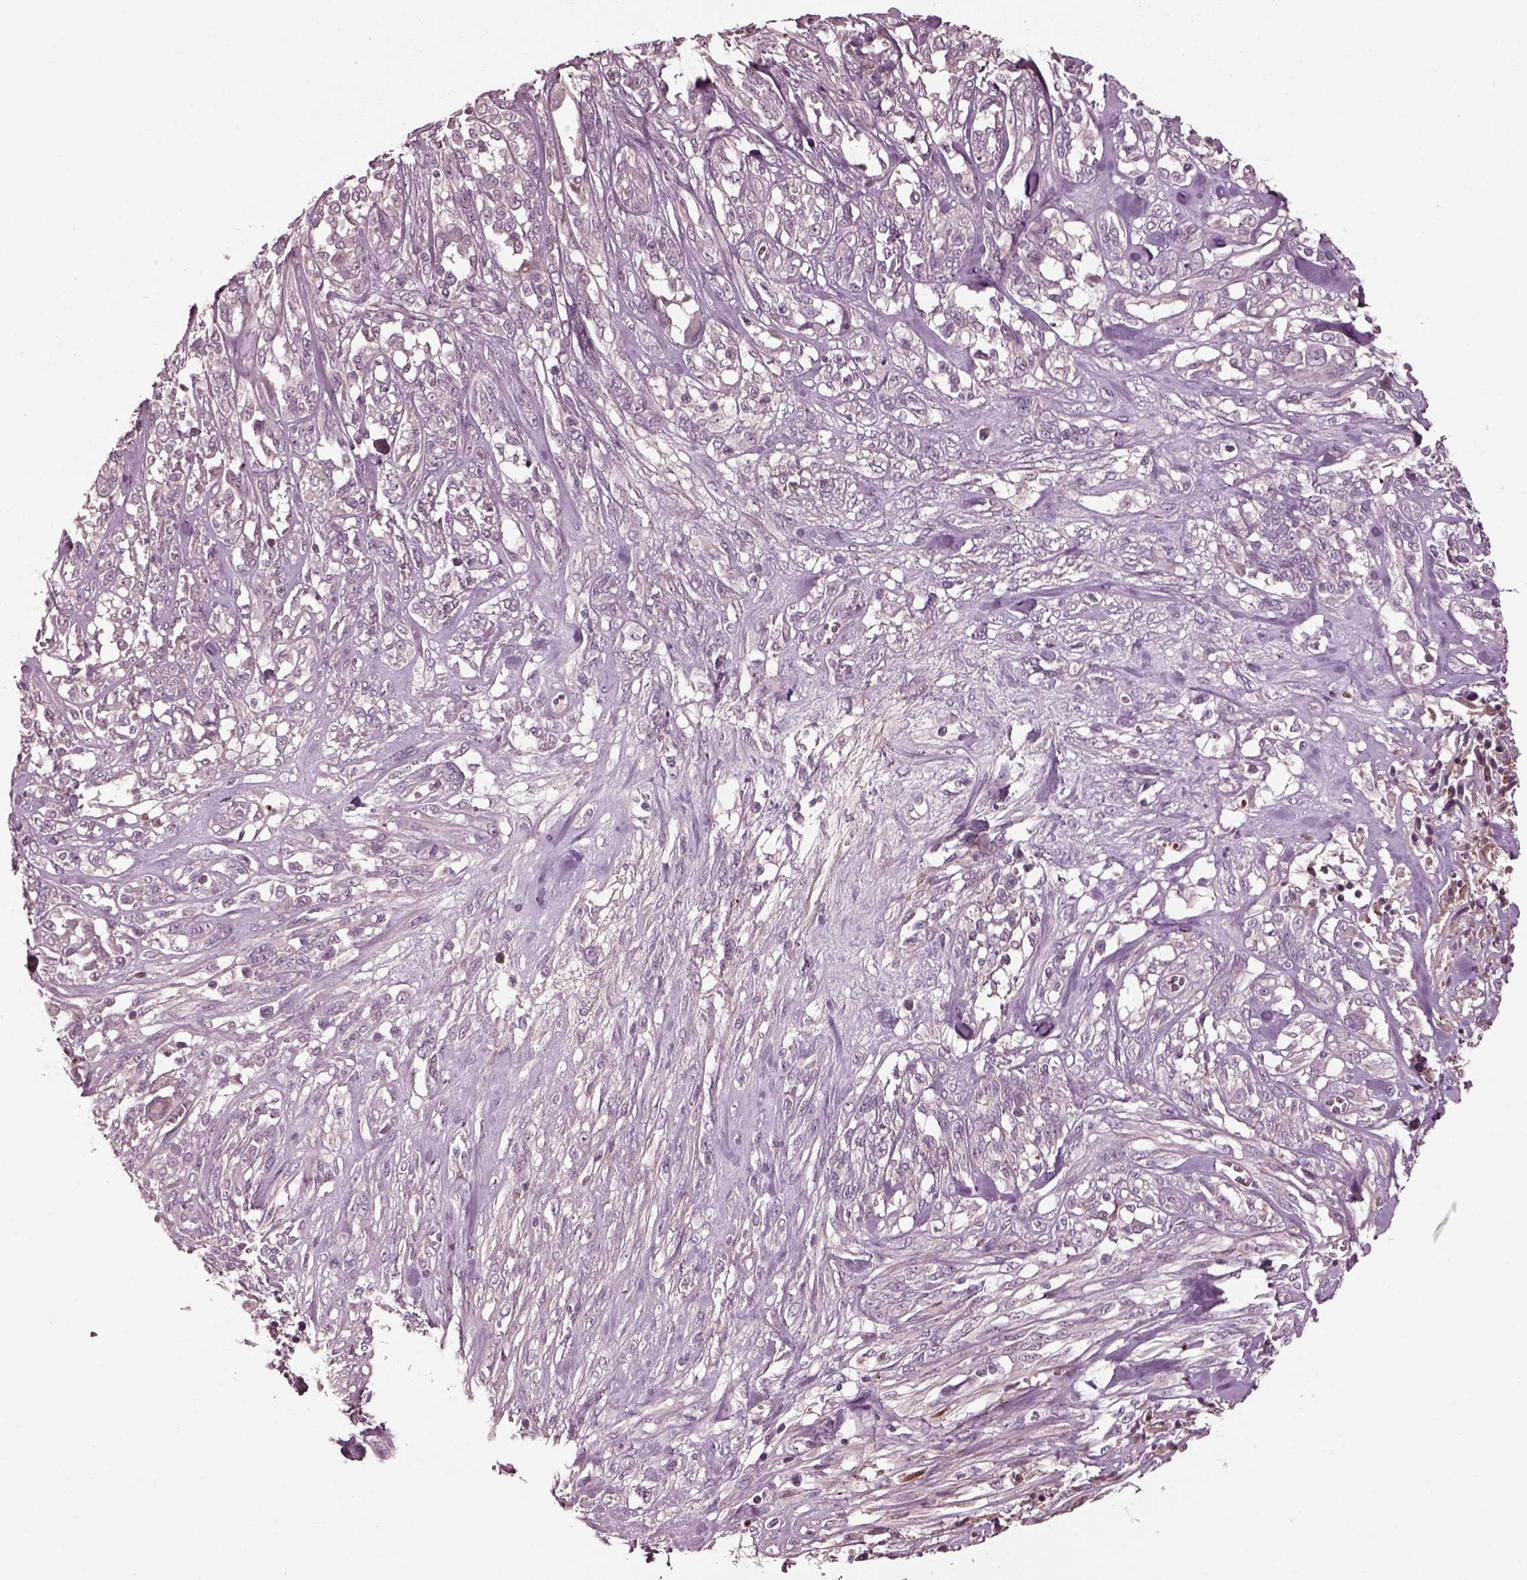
{"staining": {"intensity": "negative", "quantity": "none", "location": "none"}, "tissue": "melanoma", "cell_type": "Tumor cells", "image_type": "cancer", "snomed": [{"axis": "morphology", "description": "Malignant melanoma, NOS"}, {"axis": "topography", "description": "Skin"}], "caption": "Immunohistochemistry (IHC) histopathology image of neoplastic tissue: human melanoma stained with DAB displays no significant protein expression in tumor cells. (Stains: DAB immunohistochemistry (IHC) with hematoxylin counter stain, Microscopy: brightfield microscopy at high magnification).", "gene": "EFEMP1", "patient": {"sex": "female", "age": 91}}